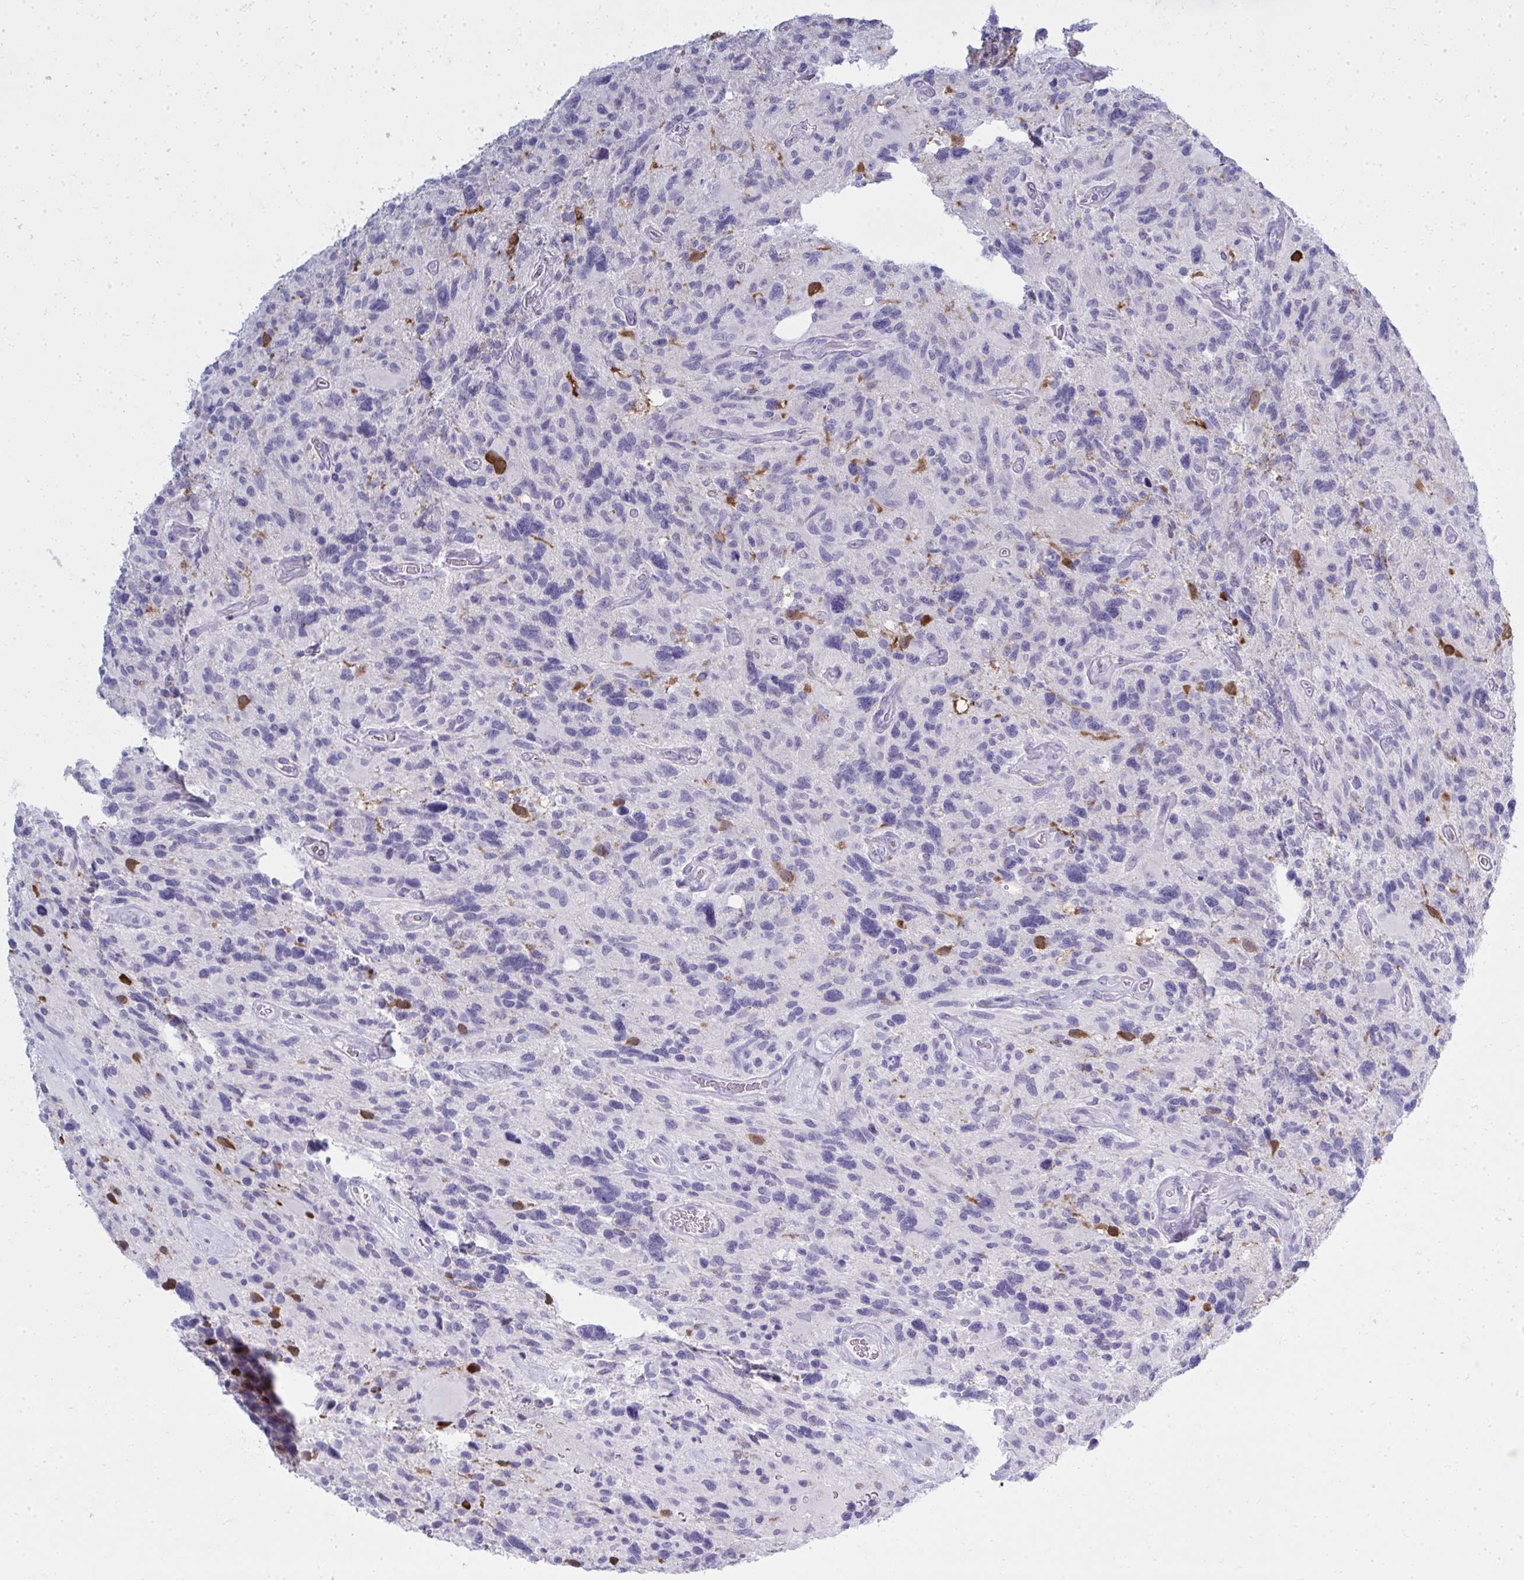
{"staining": {"intensity": "negative", "quantity": "none", "location": "none"}, "tissue": "glioma", "cell_type": "Tumor cells", "image_type": "cancer", "snomed": [{"axis": "morphology", "description": "Glioma, malignant, High grade"}, {"axis": "topography", "description": "Brain"}], "caption": "Human glioma stained for a protein using immunohistochemistry shows no expression in tumor cells.", "gene": "QDPR", "patient": {"sex": "male", "age": 49}}